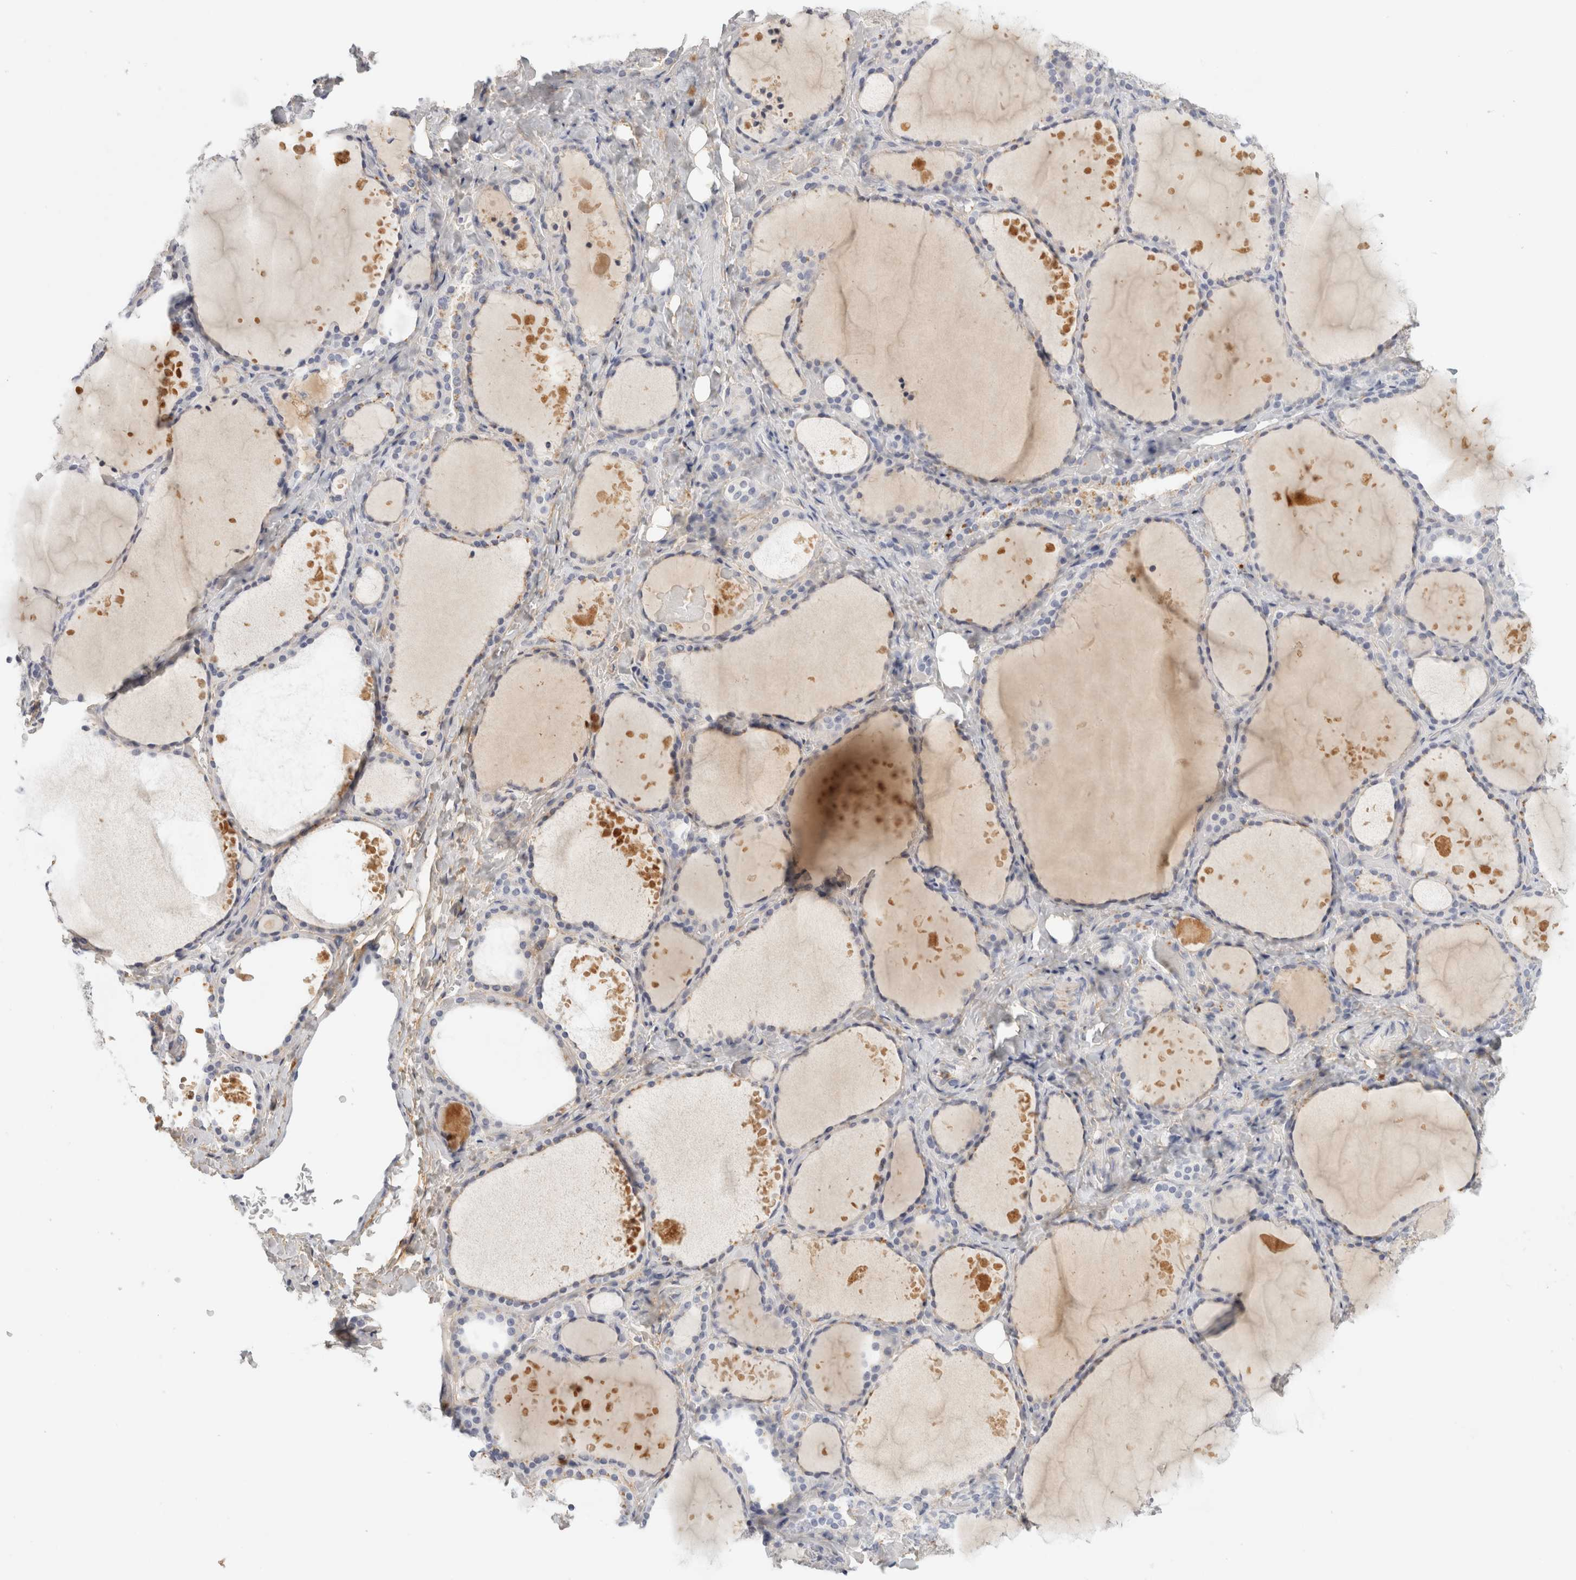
{"staining": {"intensity": "negative", "quantity": "none", "location": "none"}, "tissue": "thyroid gland", "cell_type": "Glandular cells", "image_type": "normal", "snomed": [{"axis": "morphology", "description": "Normal tissue, NOS"}, {"axis": "topography", "description": "Thyroid gland"}], "caption": "DAB (3,3'-diaminobenzidine) immunohistochemical staining of benign thyroid gland exhibits no significant expression in glandular cells.", "gene": "FGL2", "patient": {"sex": "female", "age": 44}}